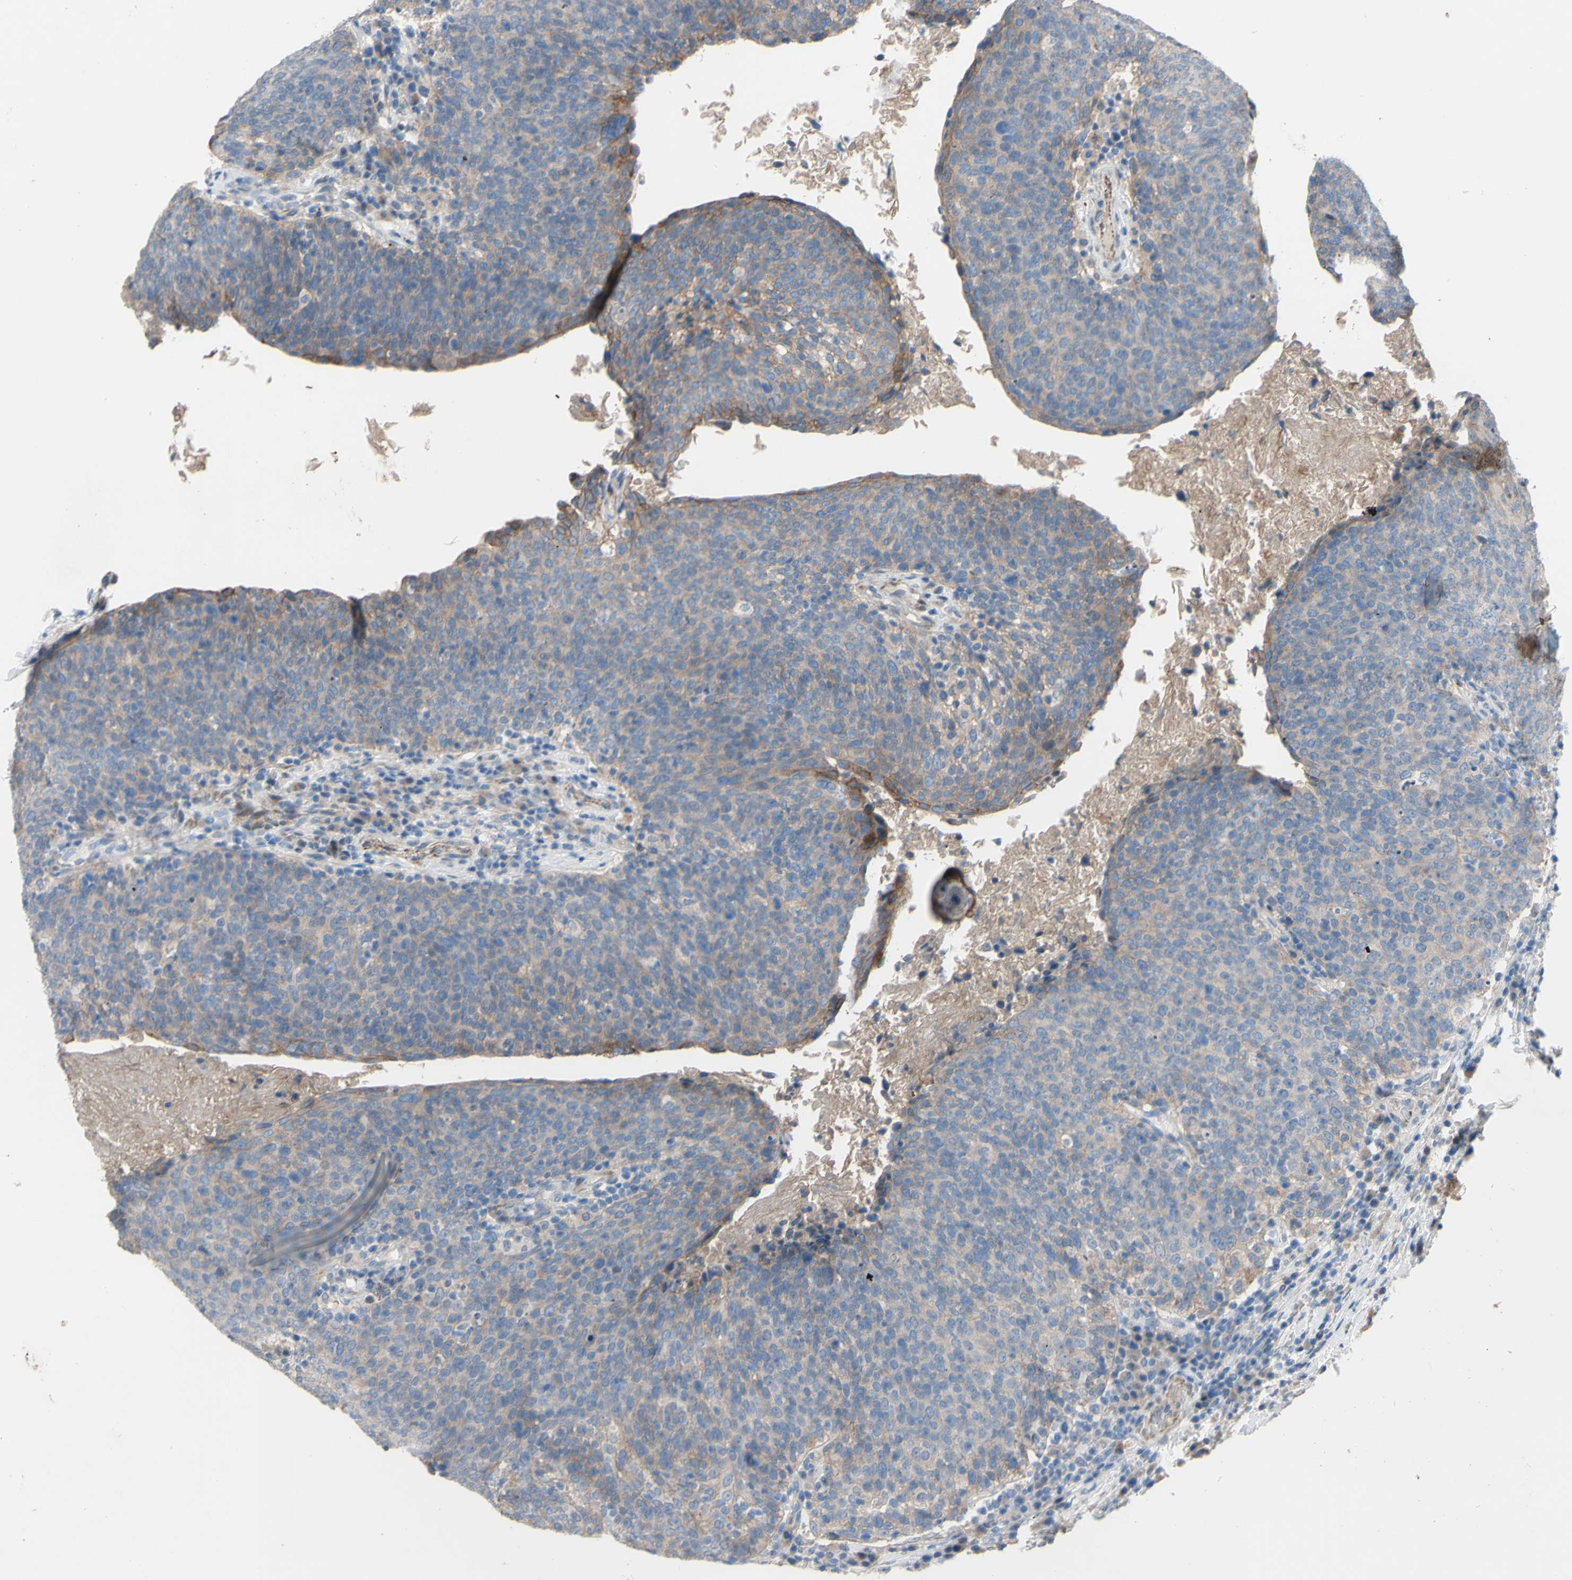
{"staining": {"intensity": "moderate", "quantity": "25%-75%", "location": "cytoplasmic/membranous"}, "tissue": "head and neck cancer", "cell_type": "Tumor cells", "image_type": "cancer", "snomed": [{"axis": "morphology", "description": "Squamous cell carcinoma, NOS"}, {"axis": "morphology", "description": "Squamous cell carcinoma, metastatic, NOS"}, {"axis": "topography", "description": "Lymph node"}, {"axis": "topography", "description": "Head-Neck"}], "caption": "Human head and neck cancer stained with a brown dye exhibits moderate cytoplasmic/membranous positive expression in approximately 25%-75% of tumor cells.", "gene": "CDCP1", "patient": {"sex": "male", "age": 62}}